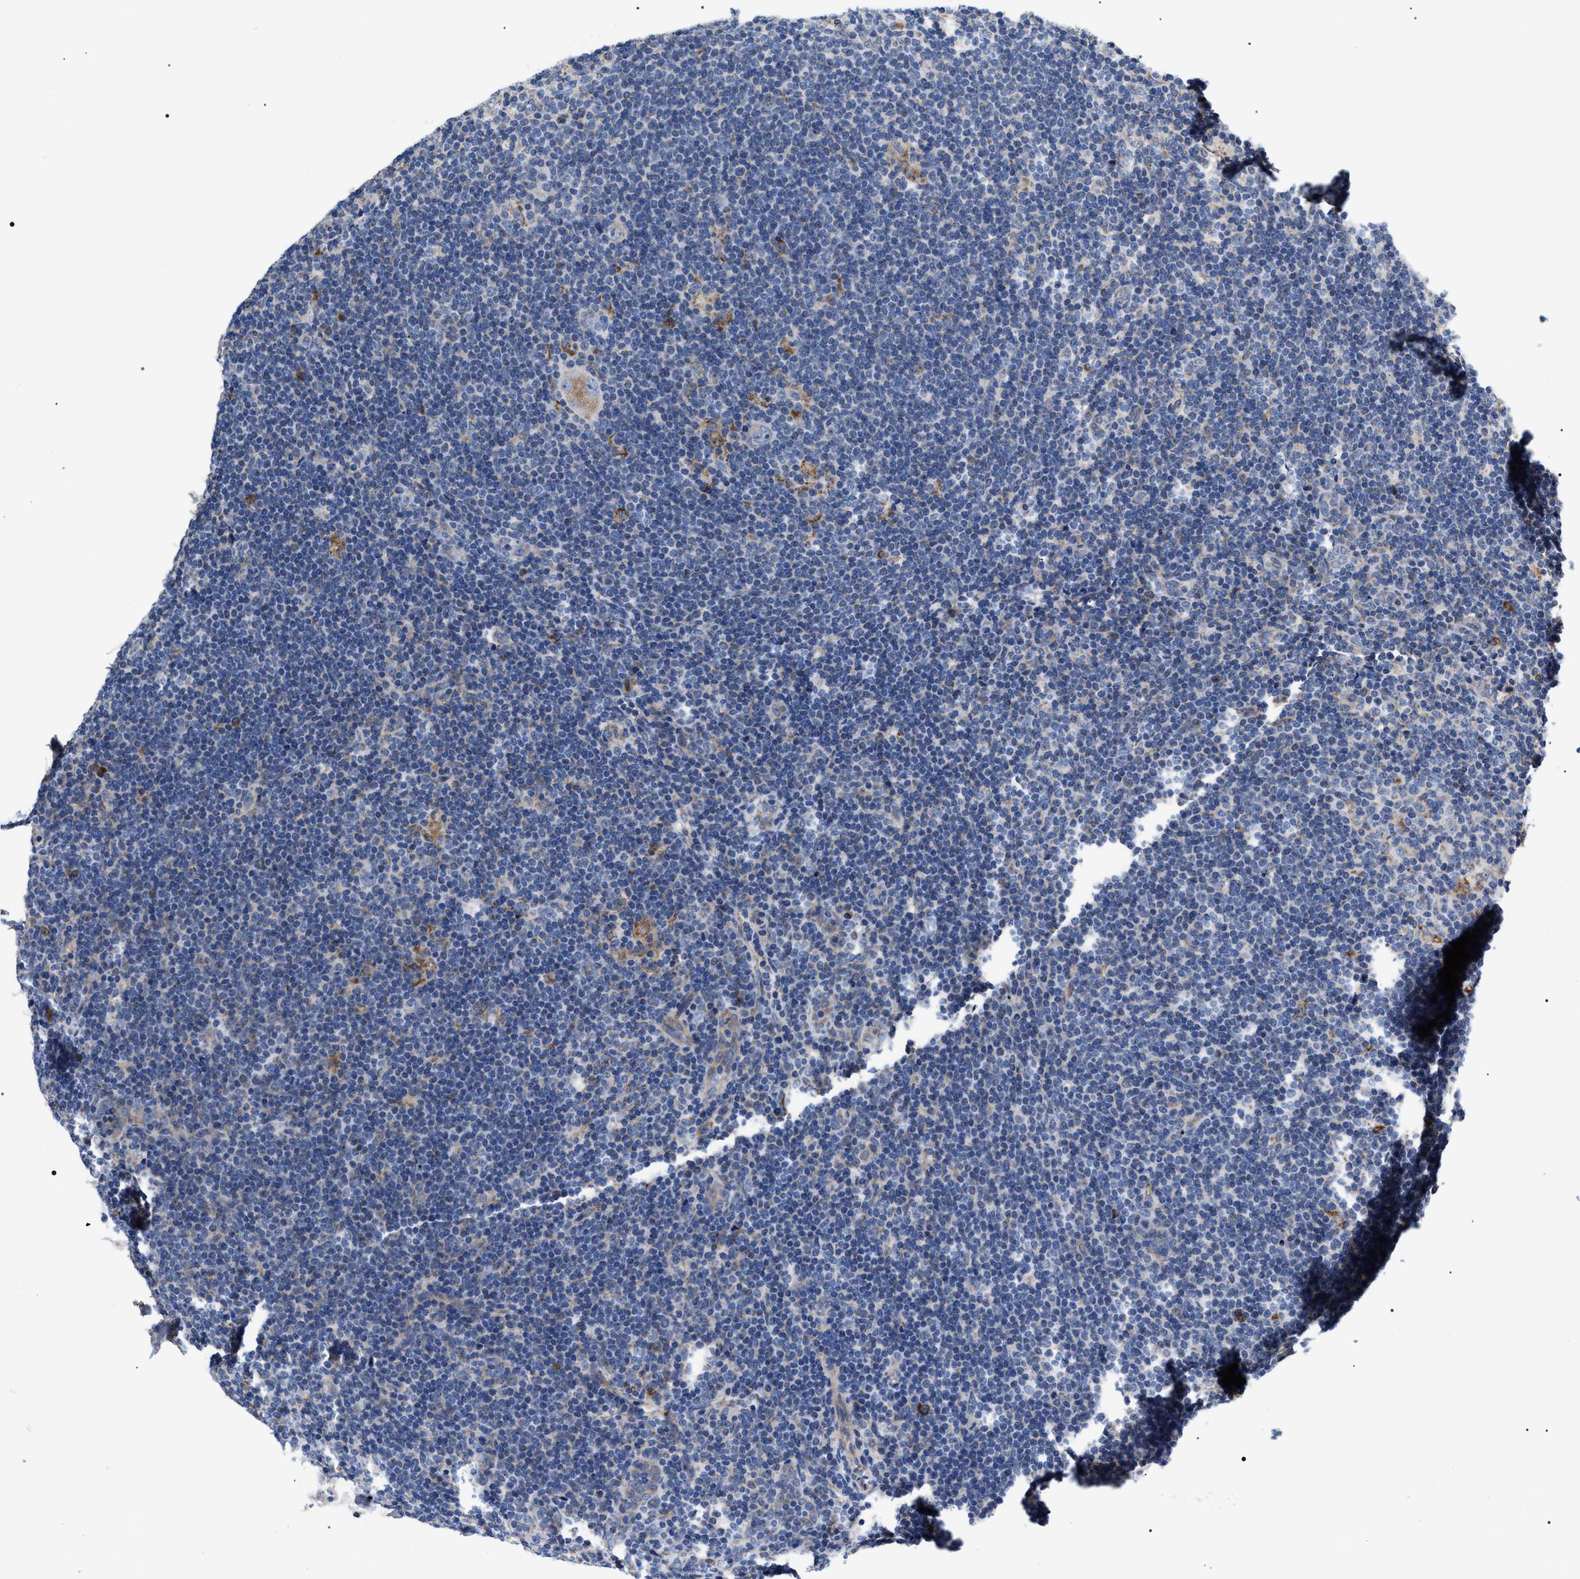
{"staining": {"intensity": "negative", "quantity": "none", "location": "none"}, "tissue": "lymphoma", "cell_type": "Tumor cells", "image_type": "cancer", "snomed": [{"axis": "morphology", "description": "Hodgkin's disease, NOS"}, {"axis": "topography", "description": "Lymph node"}], "caption": "A high-resolution photomicrograph shows immunohistochemistry staining of lymphoma, which reveals no significant staining in tumor cells.", "gene": "MACC1", "patient": {"sex": "female", "age": 57}}